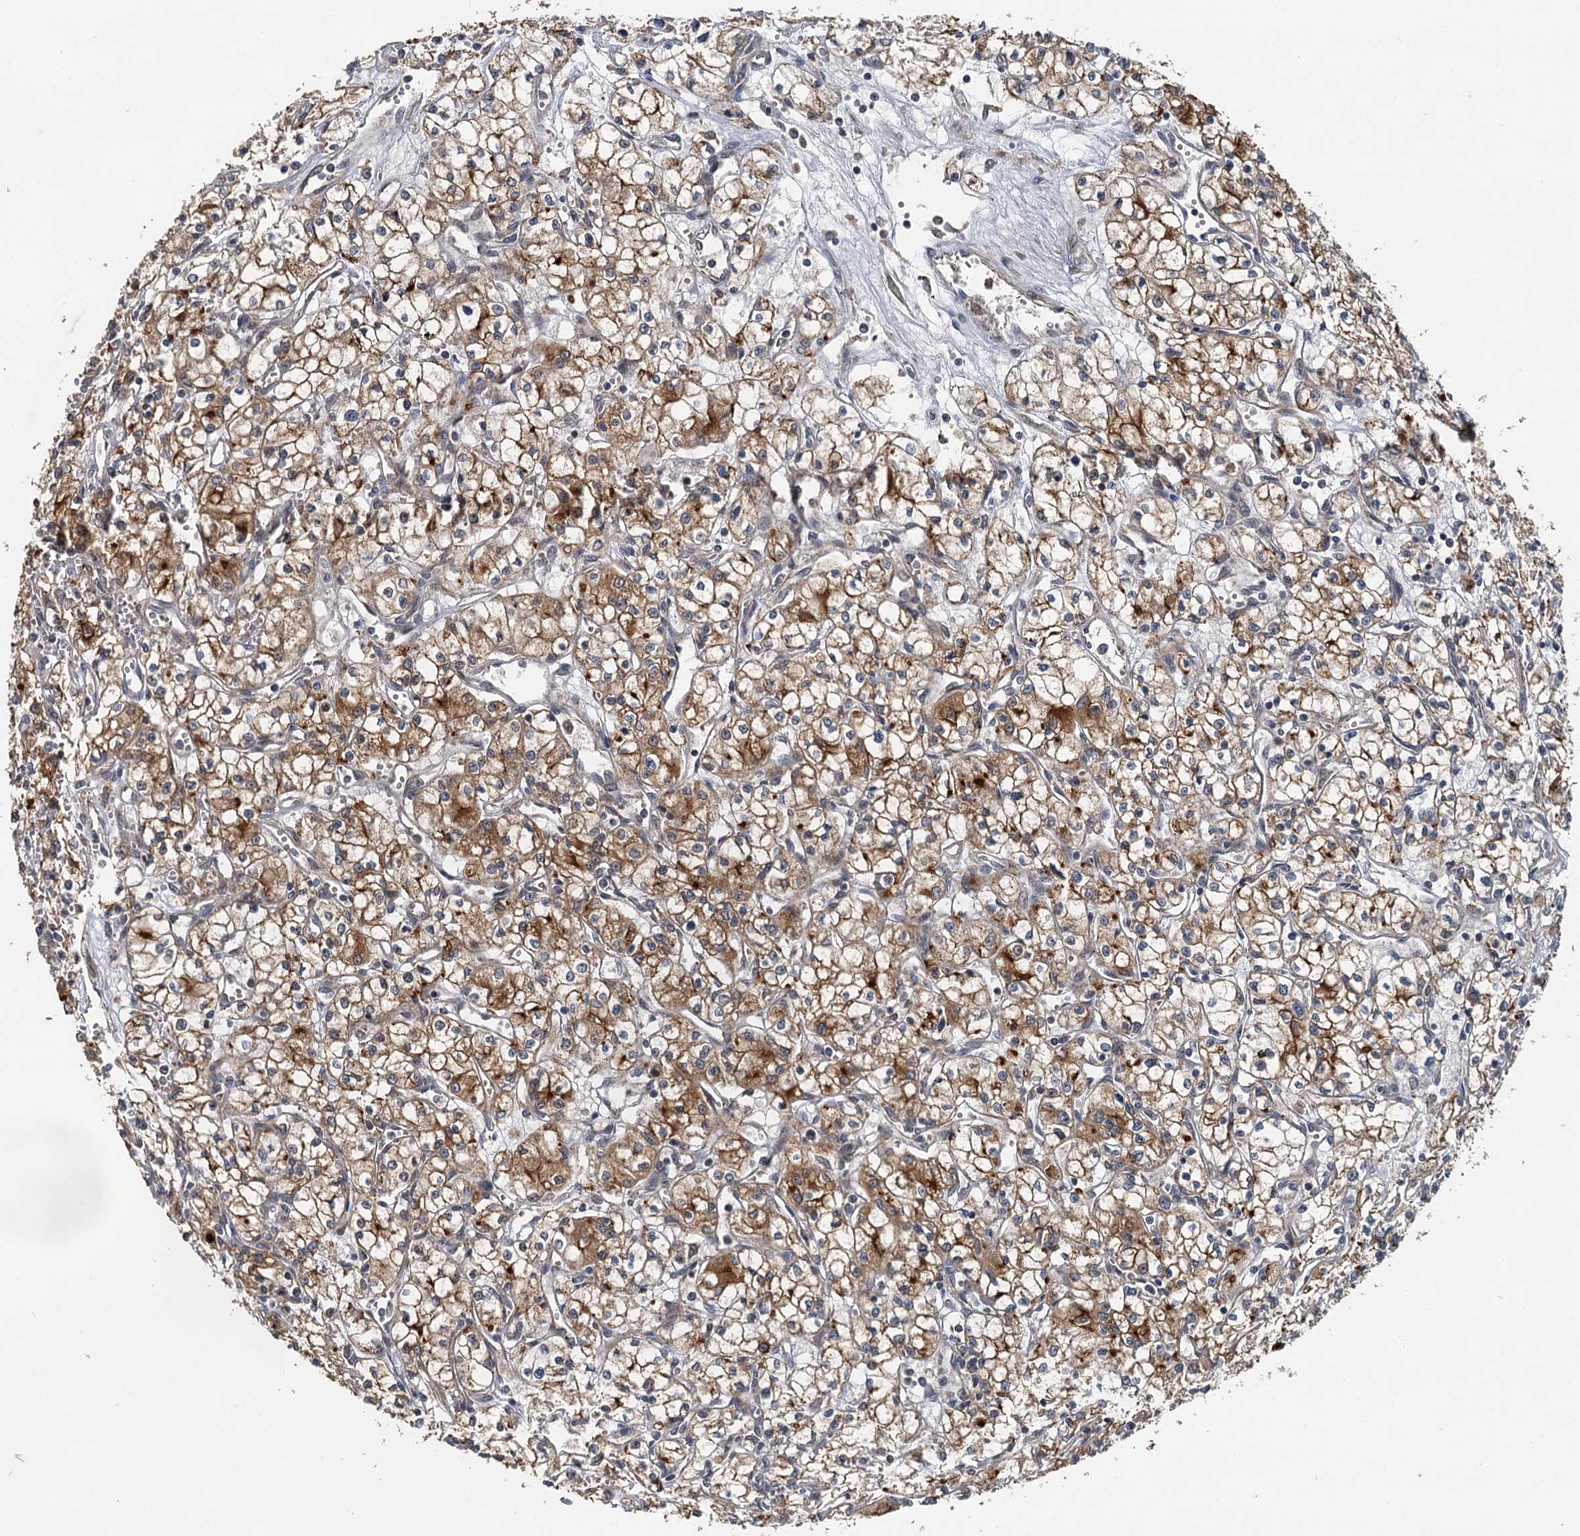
{"staining": {"intensity": "moderate", "quantity": ">75%", "location": "cytoplasmic/membranous"}, "tissue": "renal cancer", "cell_type": "Tumor cells", "image_type": "cancer", "snomed": [{"axis": "morphology", "description": "Adenocarcinoma, NOS"}, {"axis": "topography", "description": "Kidney"}], "caption": "This histopathology image demonstrates renal adenocarcinoma stained with IHC to label a protein in brown. The cytoplasmic/membranous of tumor cells show moderate positivity for the protein. Nuclei are counter-stained blue.", "gene": "LRRK2", "patient": {"sex": "male", "age": 59}}